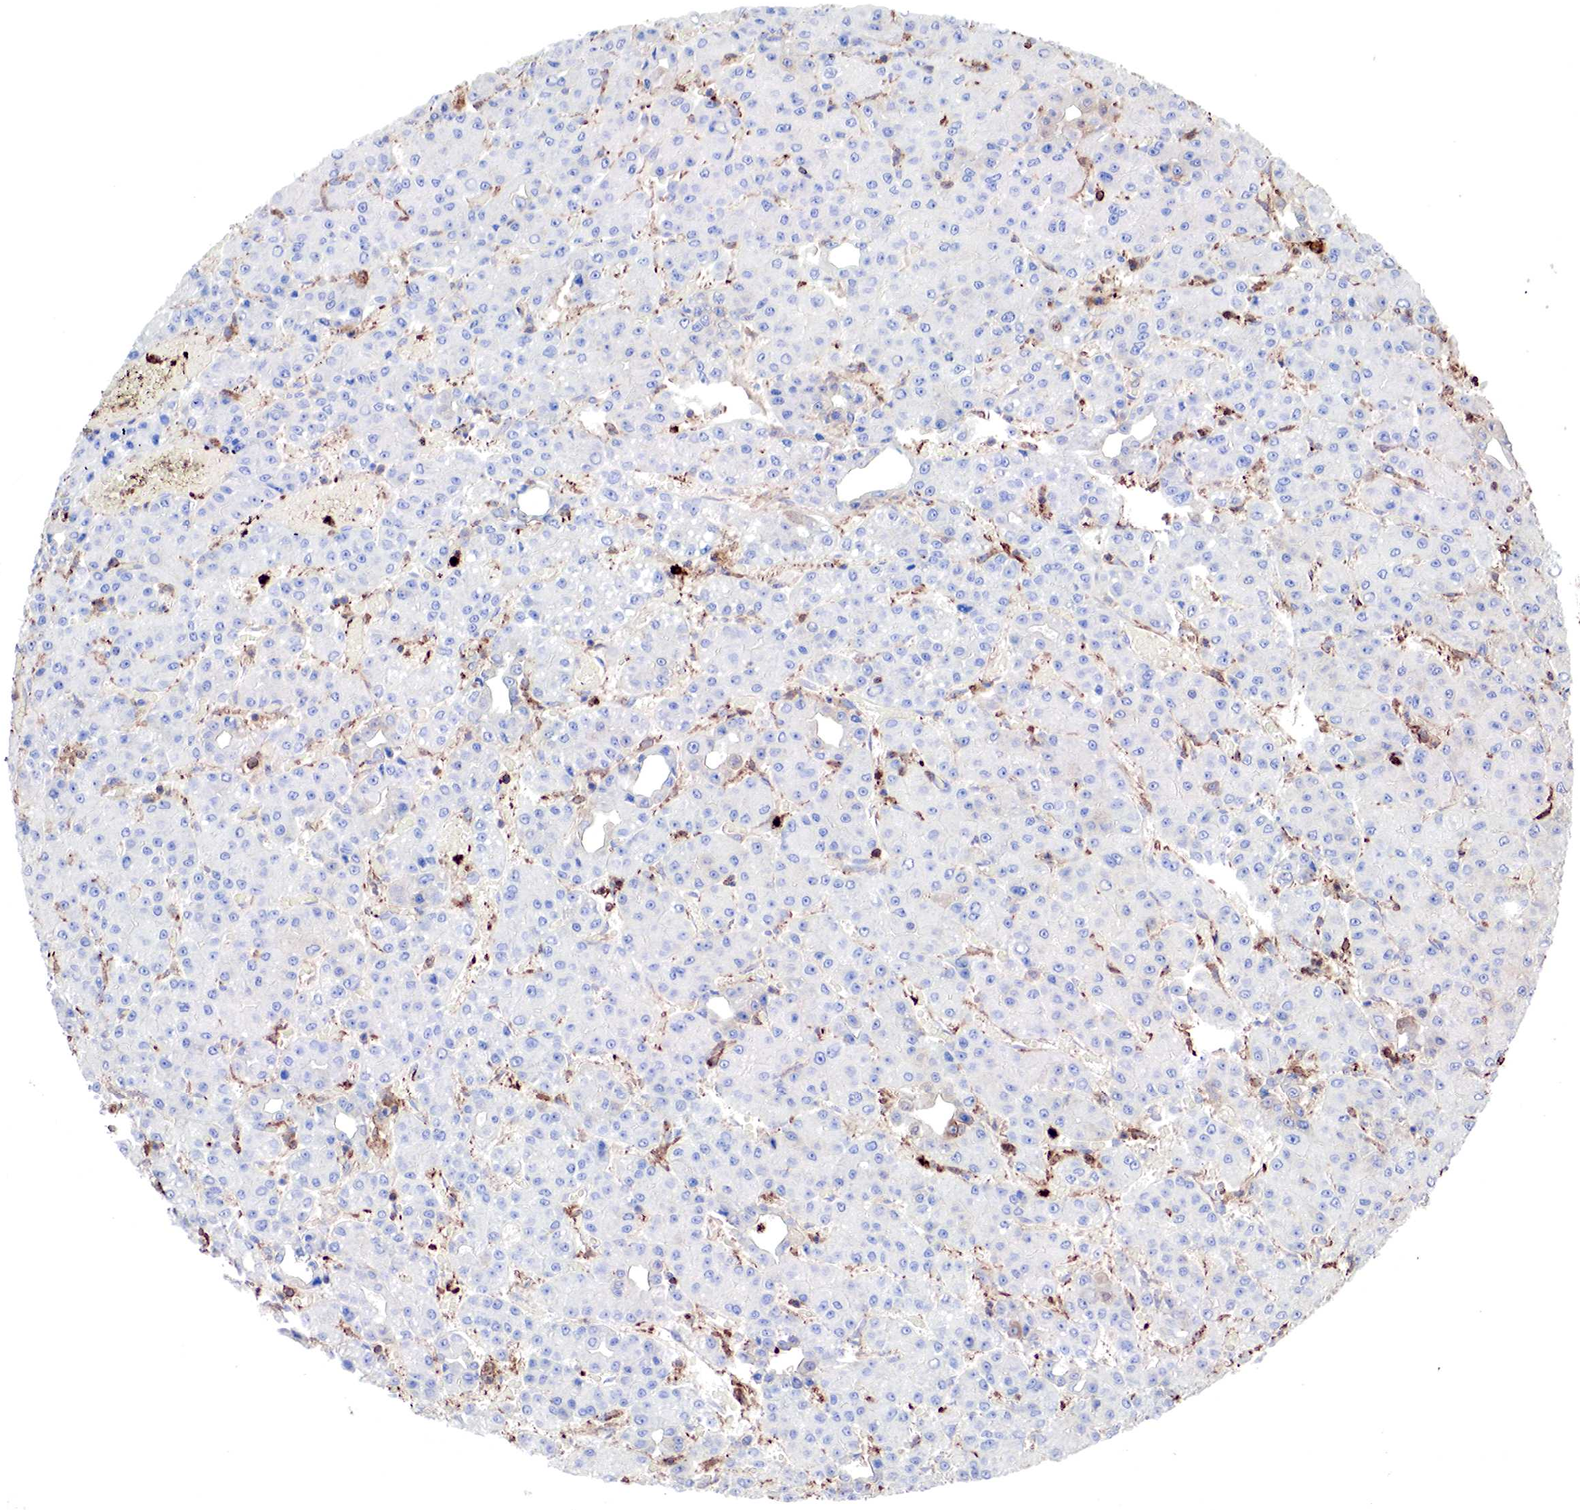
{"staining": {"intensity": "weak", "quantity": "<25%", "location": "cytoplasmic/membranous"}, "tissue": "liver cancer", "cell_type": "Tumor cells", "image_type": "cancer", "snomed": [{"axis": "morphology", "description": "Carcinoma, Hepatocellular, NOS"}, {"axis": "topography", "description": "Liver"}], "caption": "Protein analysis of liver cancer exhibits no significant positivity in tumor cells.", "gene": "G6PD", "patient": {"sex": "male", "age": 69}}